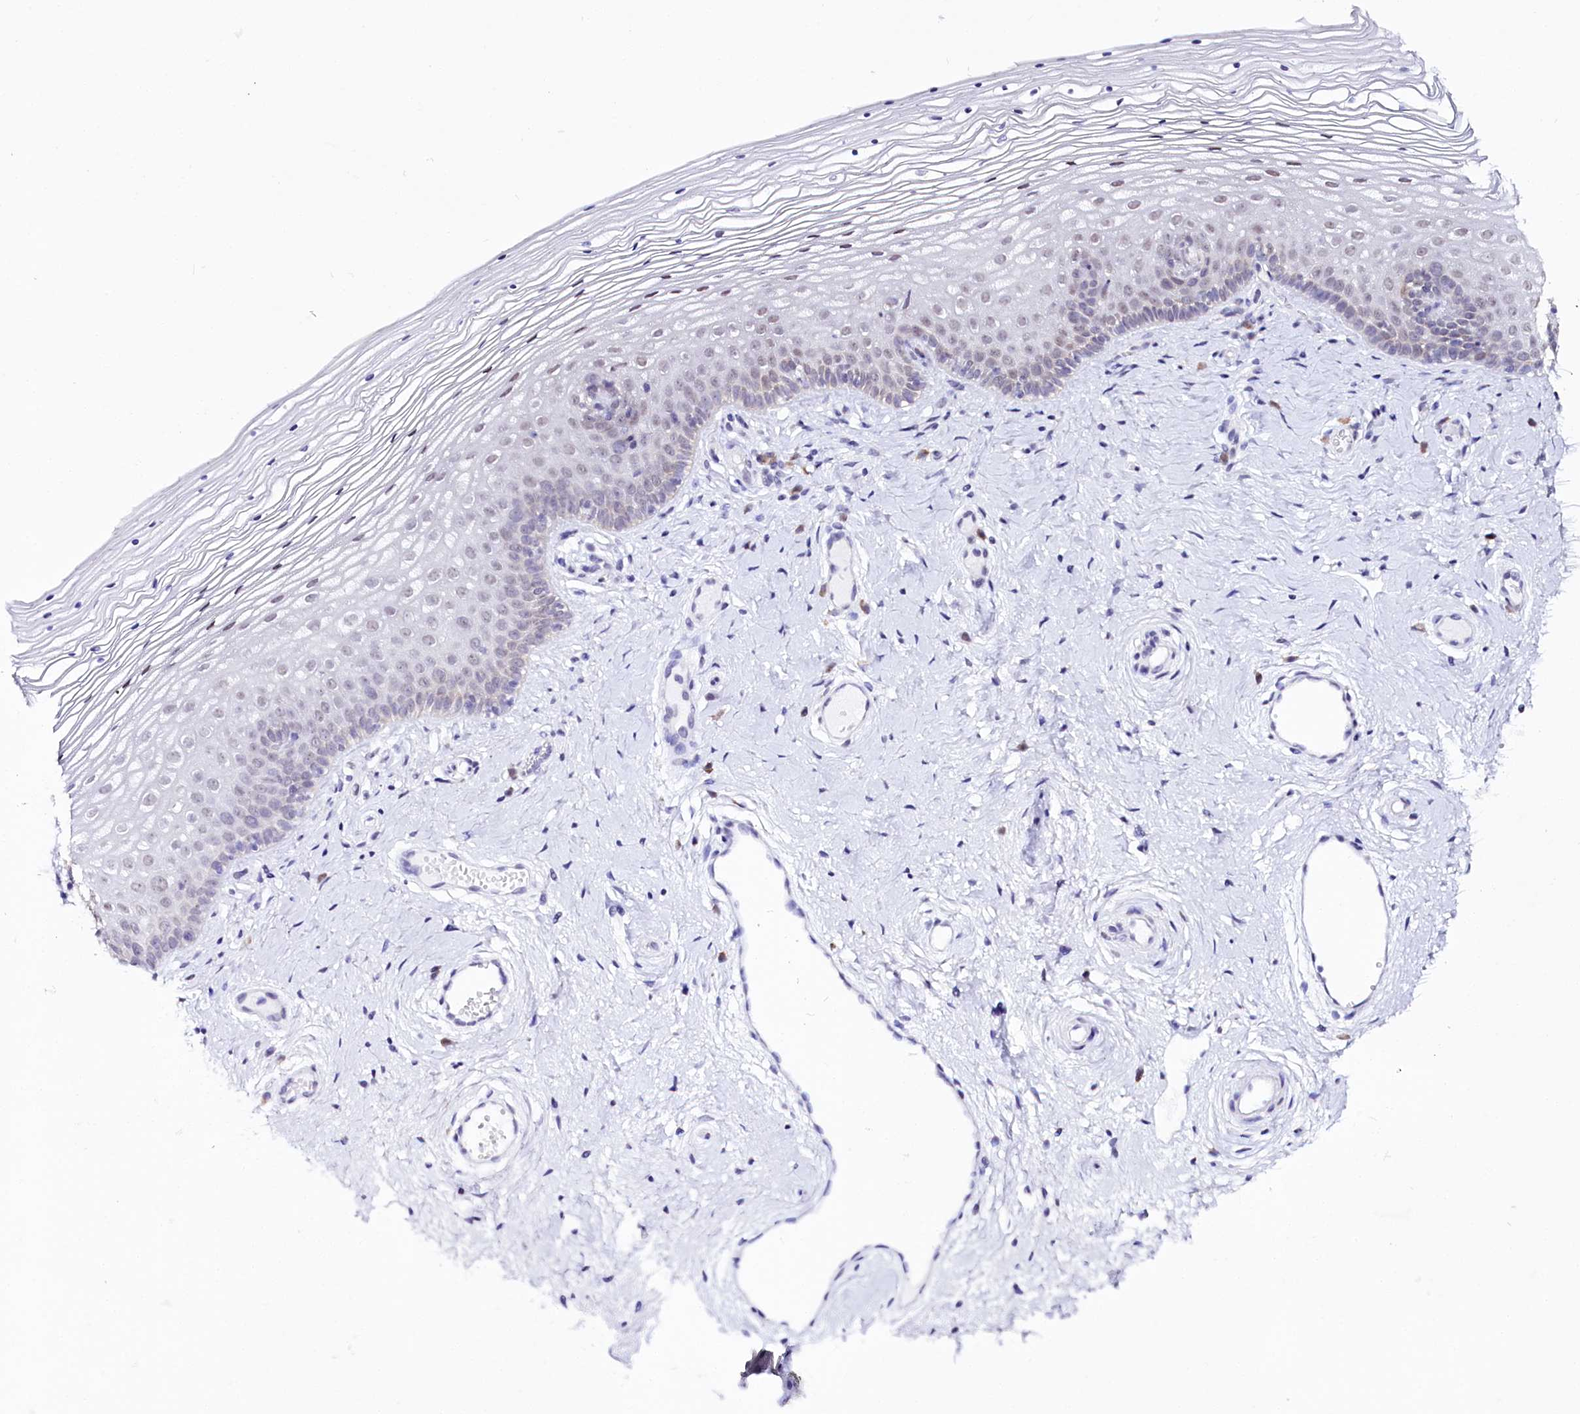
{"staining": {"intensity": "weak", "quantity": "25%-75%", "location": "nuclear"}, "tissue": "vagina", "cell_type": "Squamous epithelial cells", "image_type": "normal", "snomed": [{"axis": "morphology", "description": "Normal tissue, NOS"}, {"axis": "topography", "description": "Vagina"}], "caption": "Brown immunohistochemical staining in normal human vagina displays weak nuclear expression in approximately 25%-75% of squamous epithelial cells.", "gene": "SPATS2", "patient": {"sex": "female", "age": 46}}